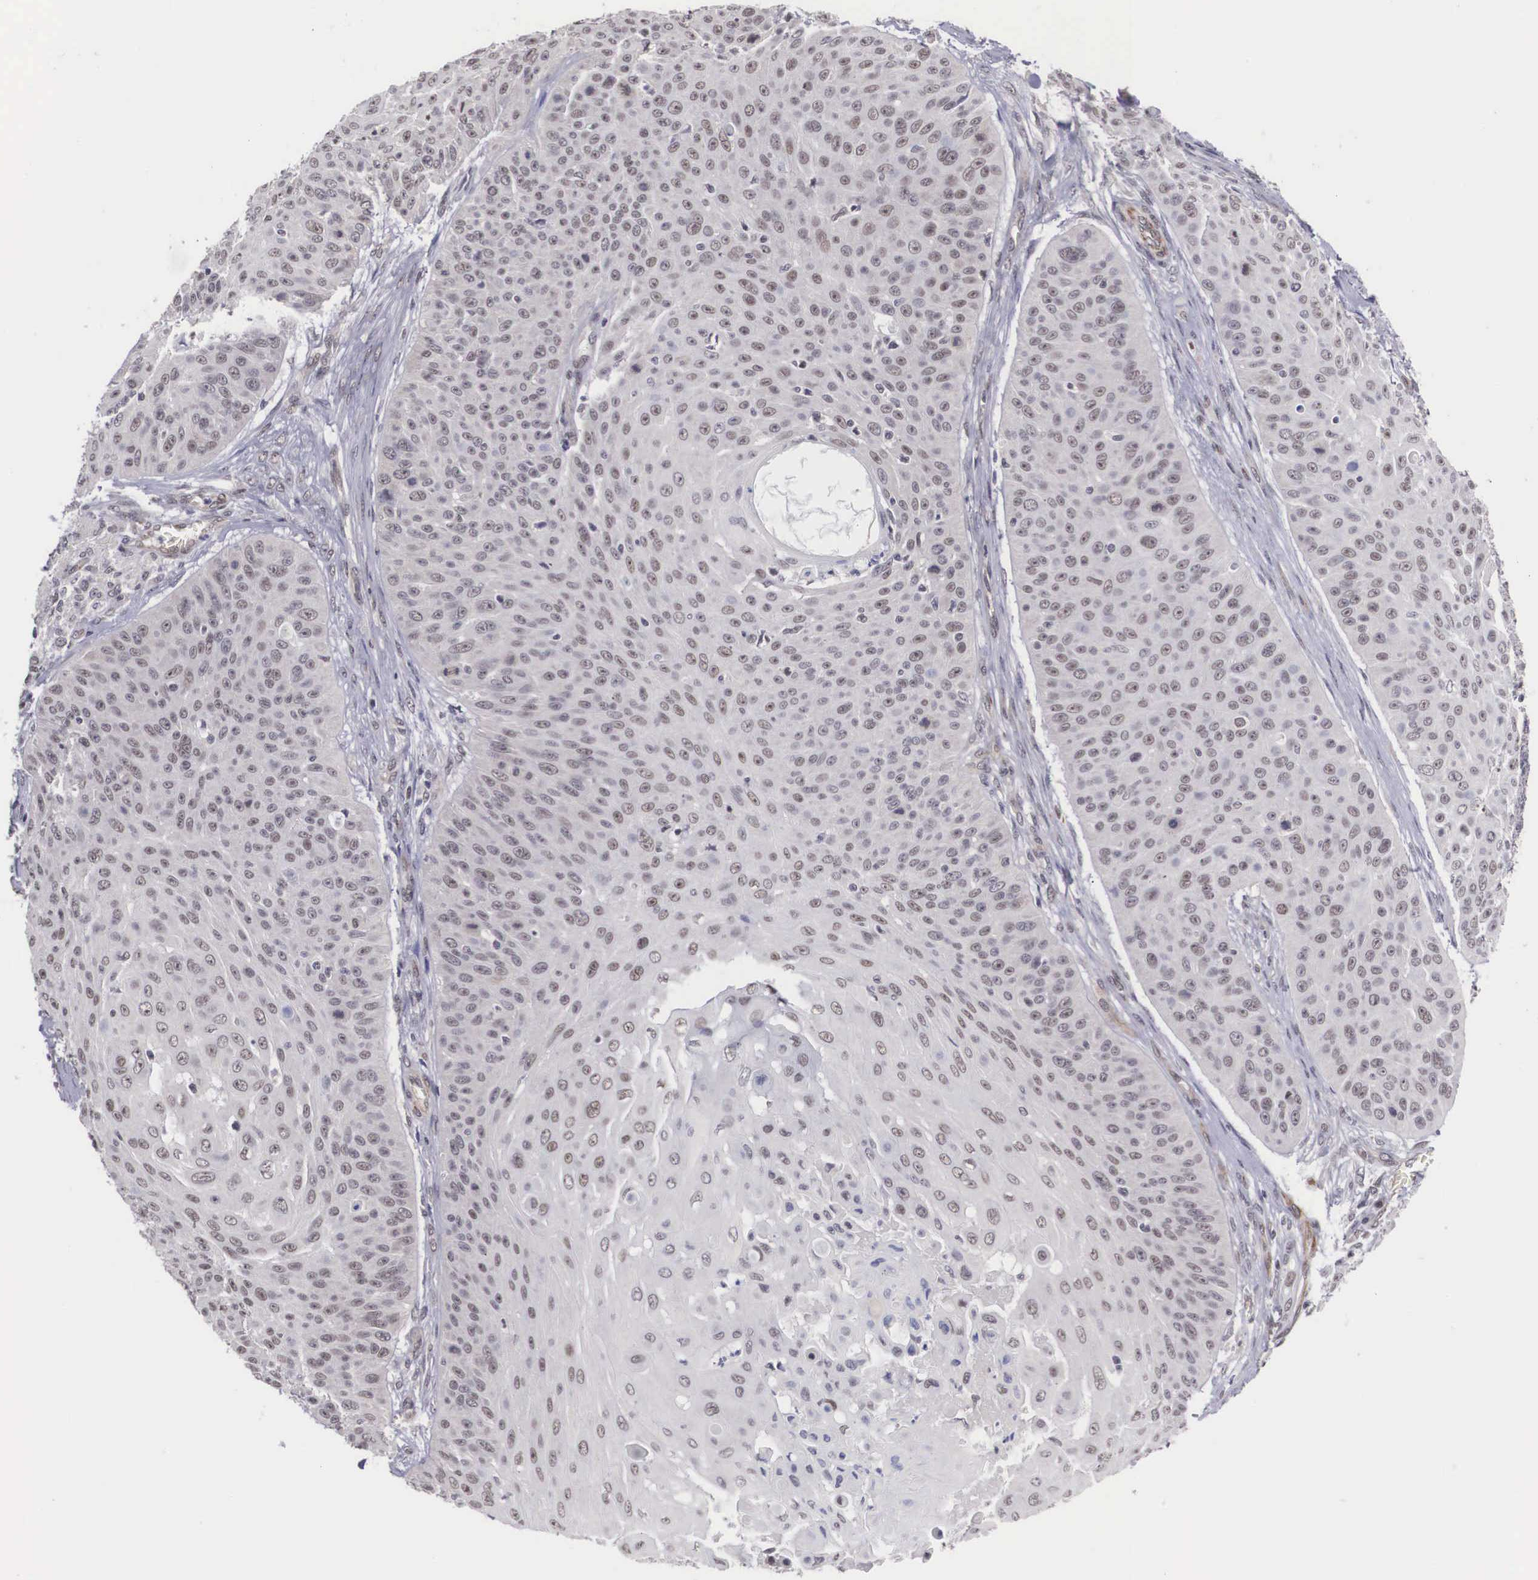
{"staining": {"intensity": "negative", "quantity": "none", "location": "none"}, "tissue": "skin cancer", "cell_type": "Tumor cells", "image_type": "cancer", "snomed": [{"axis": "morphology", "description": "Squamous cell carcinoma, NOS"}, {"axis": "topography", "description": "Skin"}], "caption": "Immunohistochemistry (IHC) of human skin cancer (squamous cell carcinoma) demonstrates no staining in tumor cells.", "gene": "MORC2", "patient": {"sex": "male", "age": 82}}